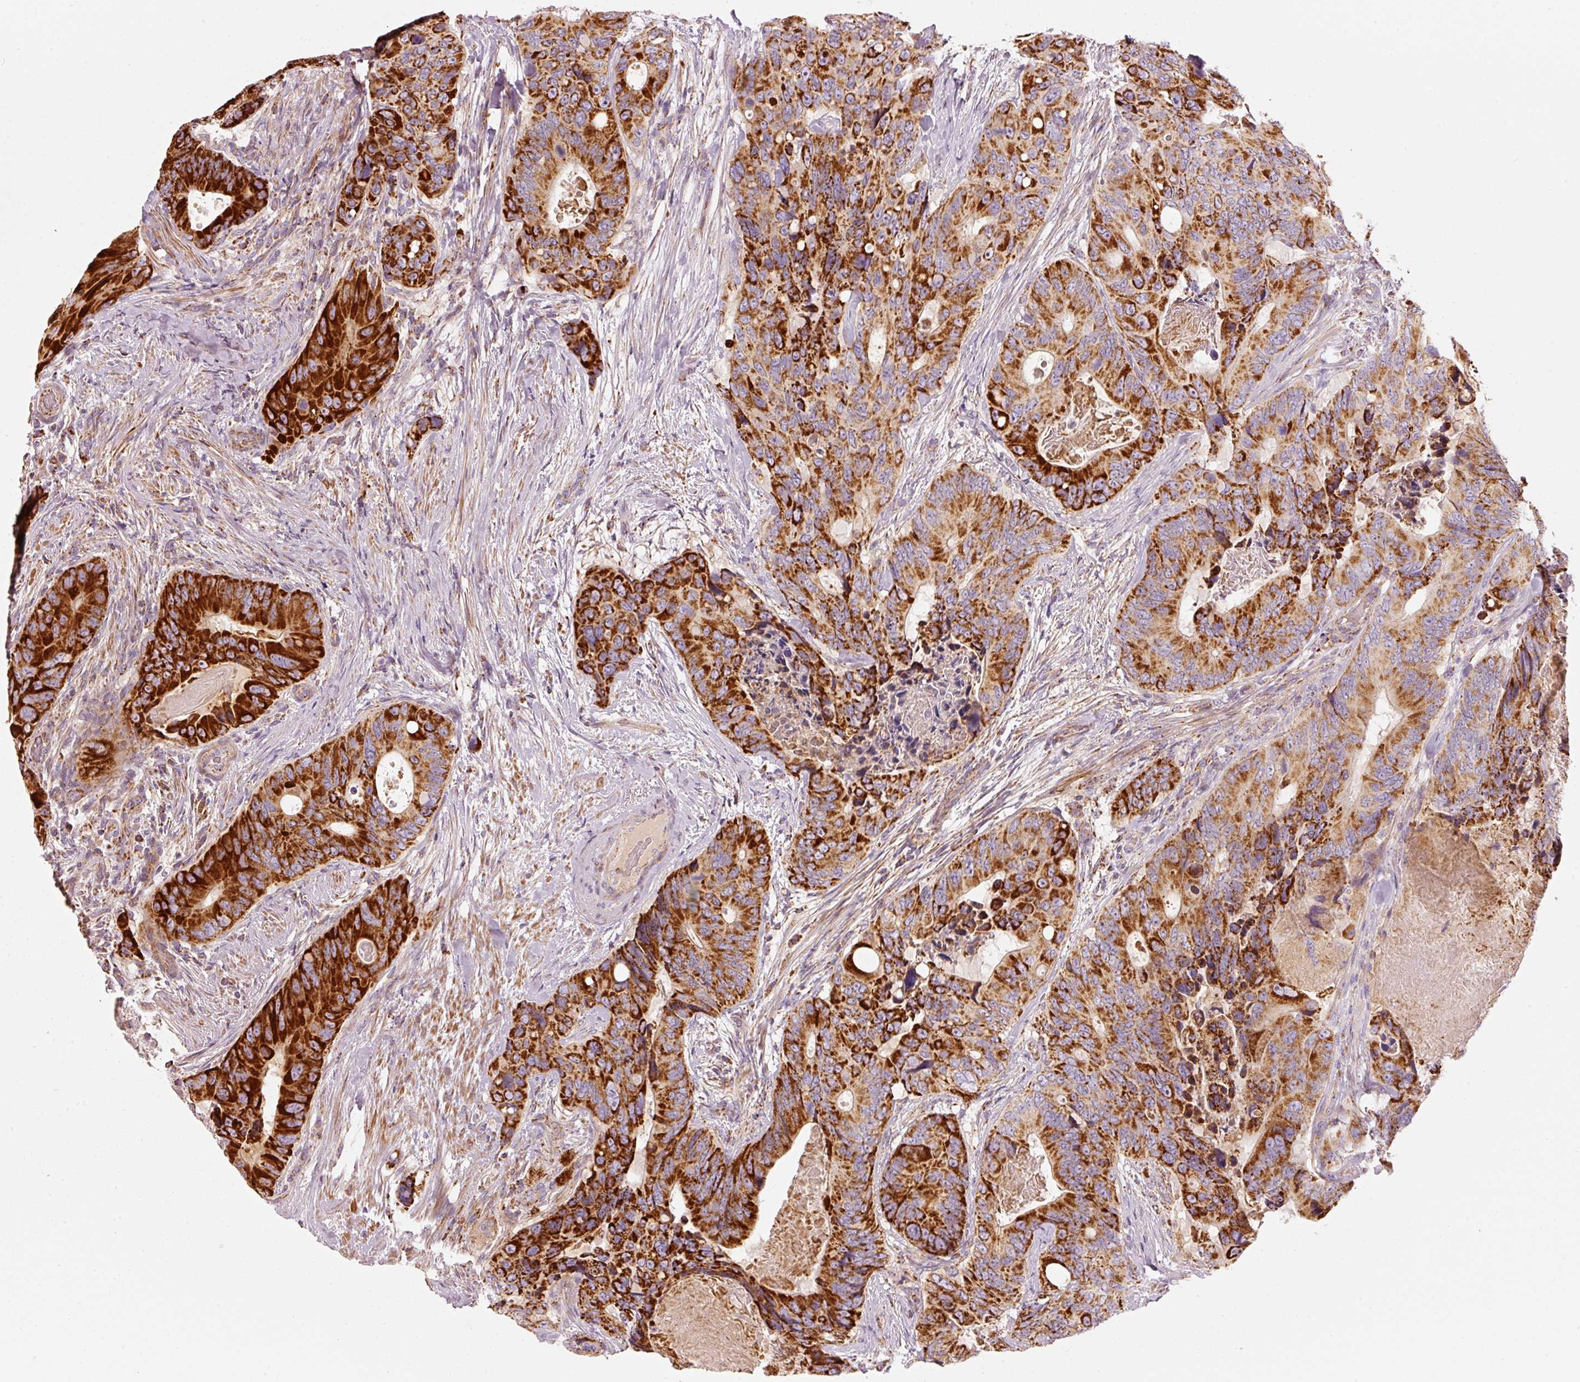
{"staining": {"intensity": "strong", "quantity": ">75%", "location": "cytoplasmic/membranous"}, "tissue": "colorectal cancer", "cell_type": "Tumor cells", "image_type": "cancer", "snomed": [{"axis": "morphology", "description": "Adenocarcinoma, NOS"}, {"axis": "topography", "description": "Colon"}], "caption": "Immunohistochemistry histopathology image of neoplastic tissue: colorectal cancer (adenocarcinoma) stained using IHC reveals high levels of strong protein expression localized specifically in the cytoplasmic/membranous of tumor cells, appearing as a cytoplasmic/membranous brown color.", "gene": "C17orf98", "patient": {"sex": "male", "age": 84}}